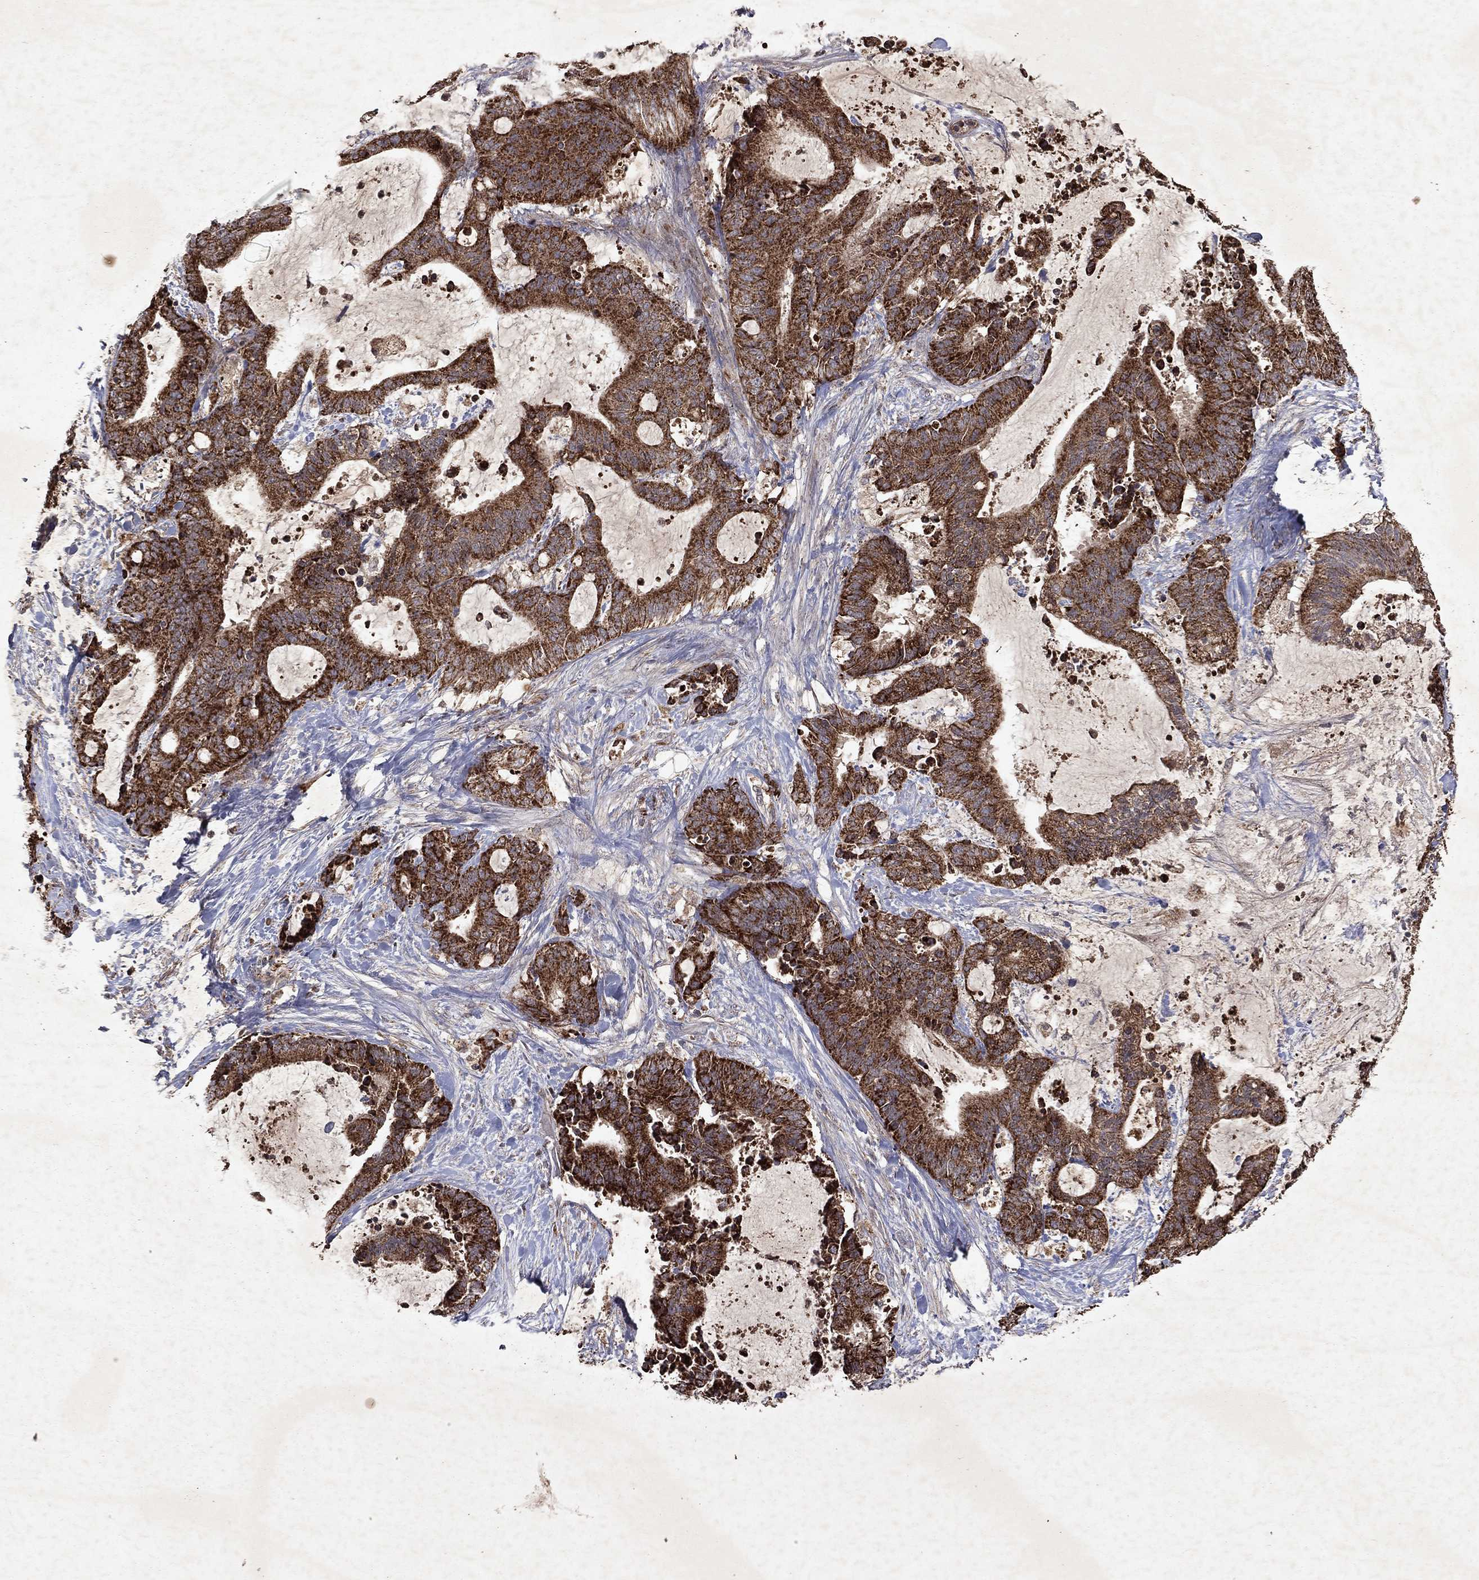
{"staining": {"intensity": "strong", "quantity": ">75%", "location": "cytoplasmic/membranous"}, "tissue": "liver cancer", "cell_type": "Tumor cells", "image_type": "cancer", "snomed": [{"axis": "morphology", "description": "Cholangiocarcinoma"}, {"axis": "topography", "description": "Liver"}], "caption": "Strong cytoplasmic/membranous protein expression is appreciated in about >75% of tumor cells in liver cholangiocarcinoma. (Brightfield microscopy of DAB IHC at high magnification).", "gene": "PYROXD2", "patient": {"sex": "female", "age": 73}}